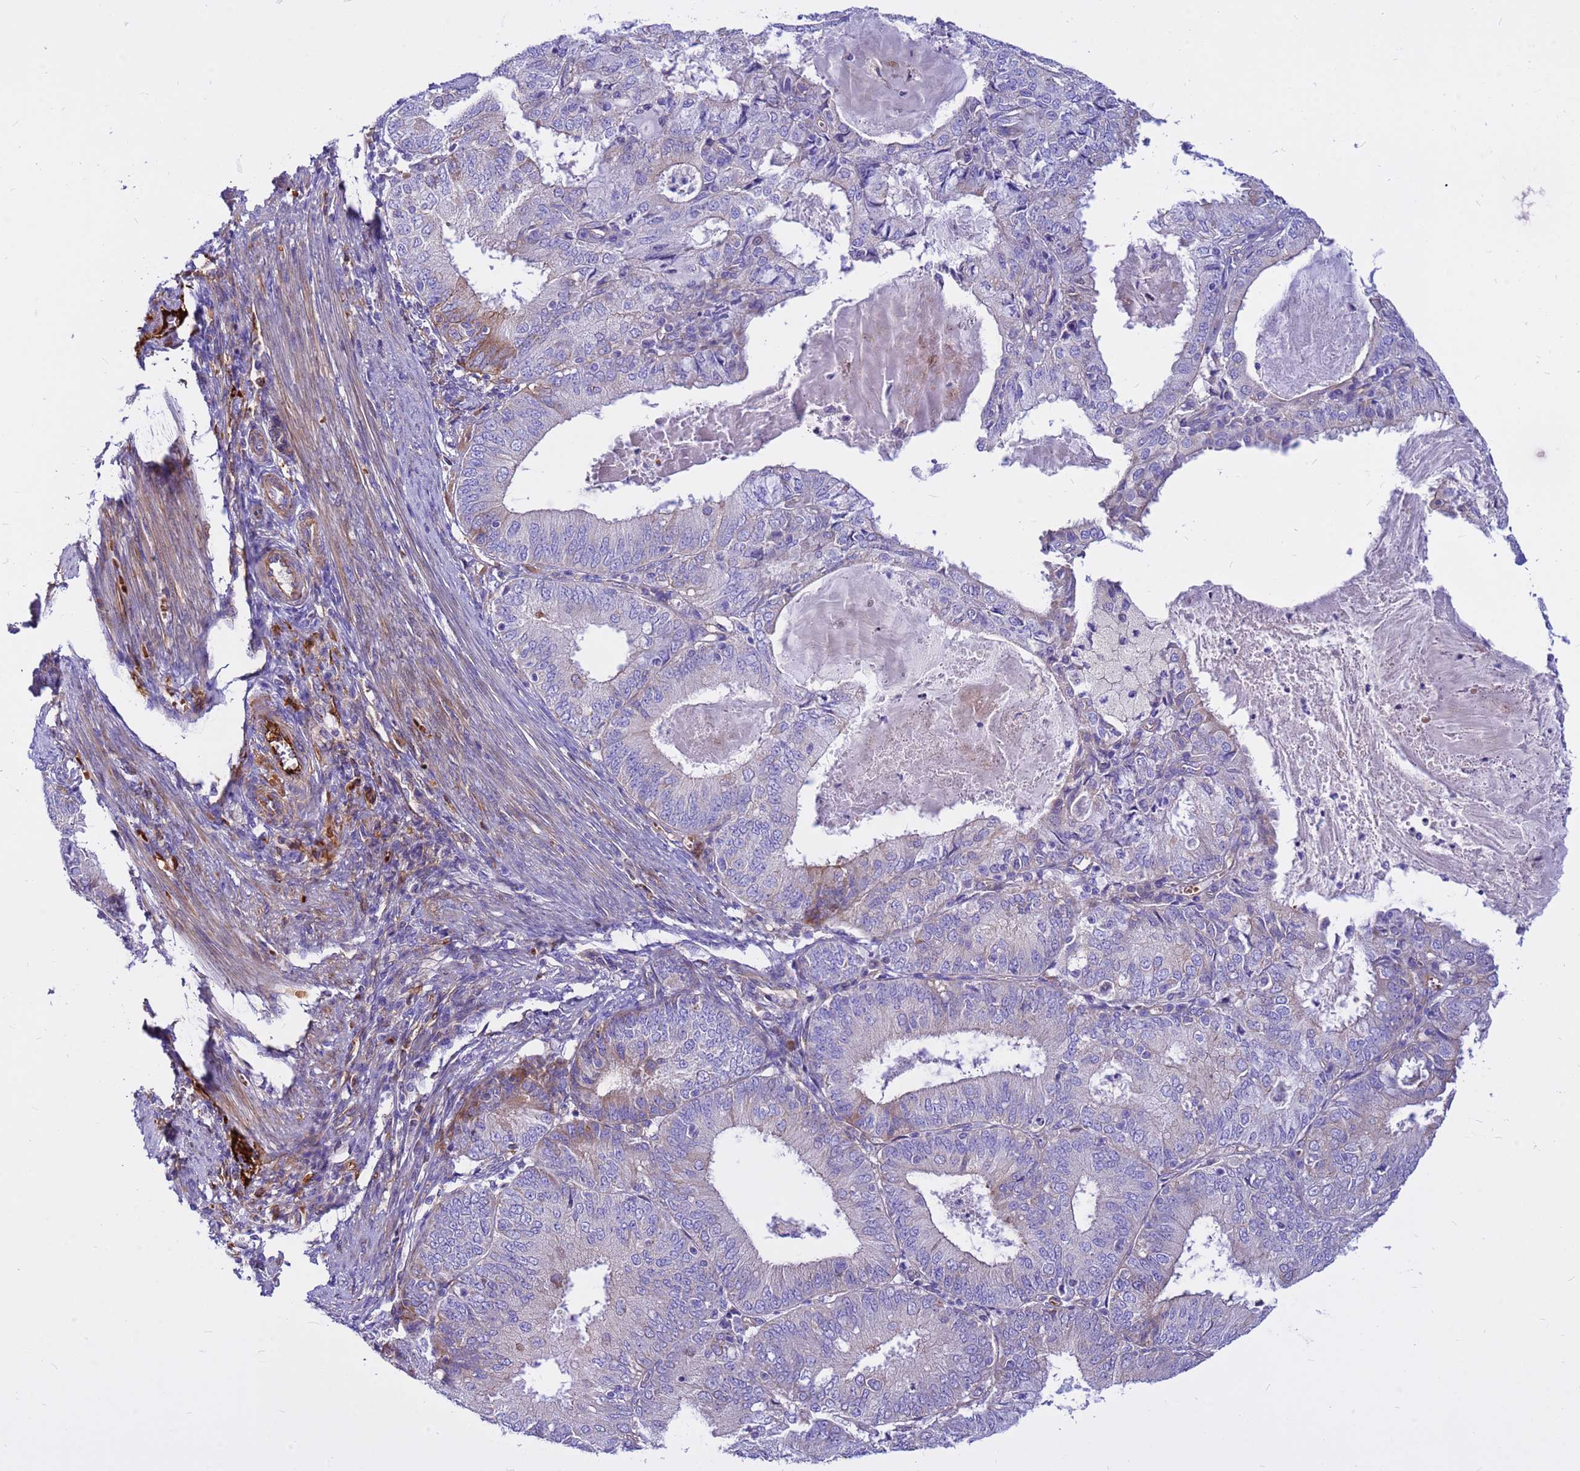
{"staining": {"intensity": "negative", "quantity": "none", "location": "none"}, "tissue": "endometrial cancer", "cell_type": "Tumor cells", "image_type": "cancer", "snomed": [{"axis": "morphology", "description": "Adenocarcinoma, NOS"}, {"axis": "topography", "description": "Endometrium"}], "caption": "Immunohistochemical staining of endometrial adenocarcinoma displays no significant positivity in tumor cells.", "gene": "CRHBP", "patient": {"sex": "female", "age": 57}}